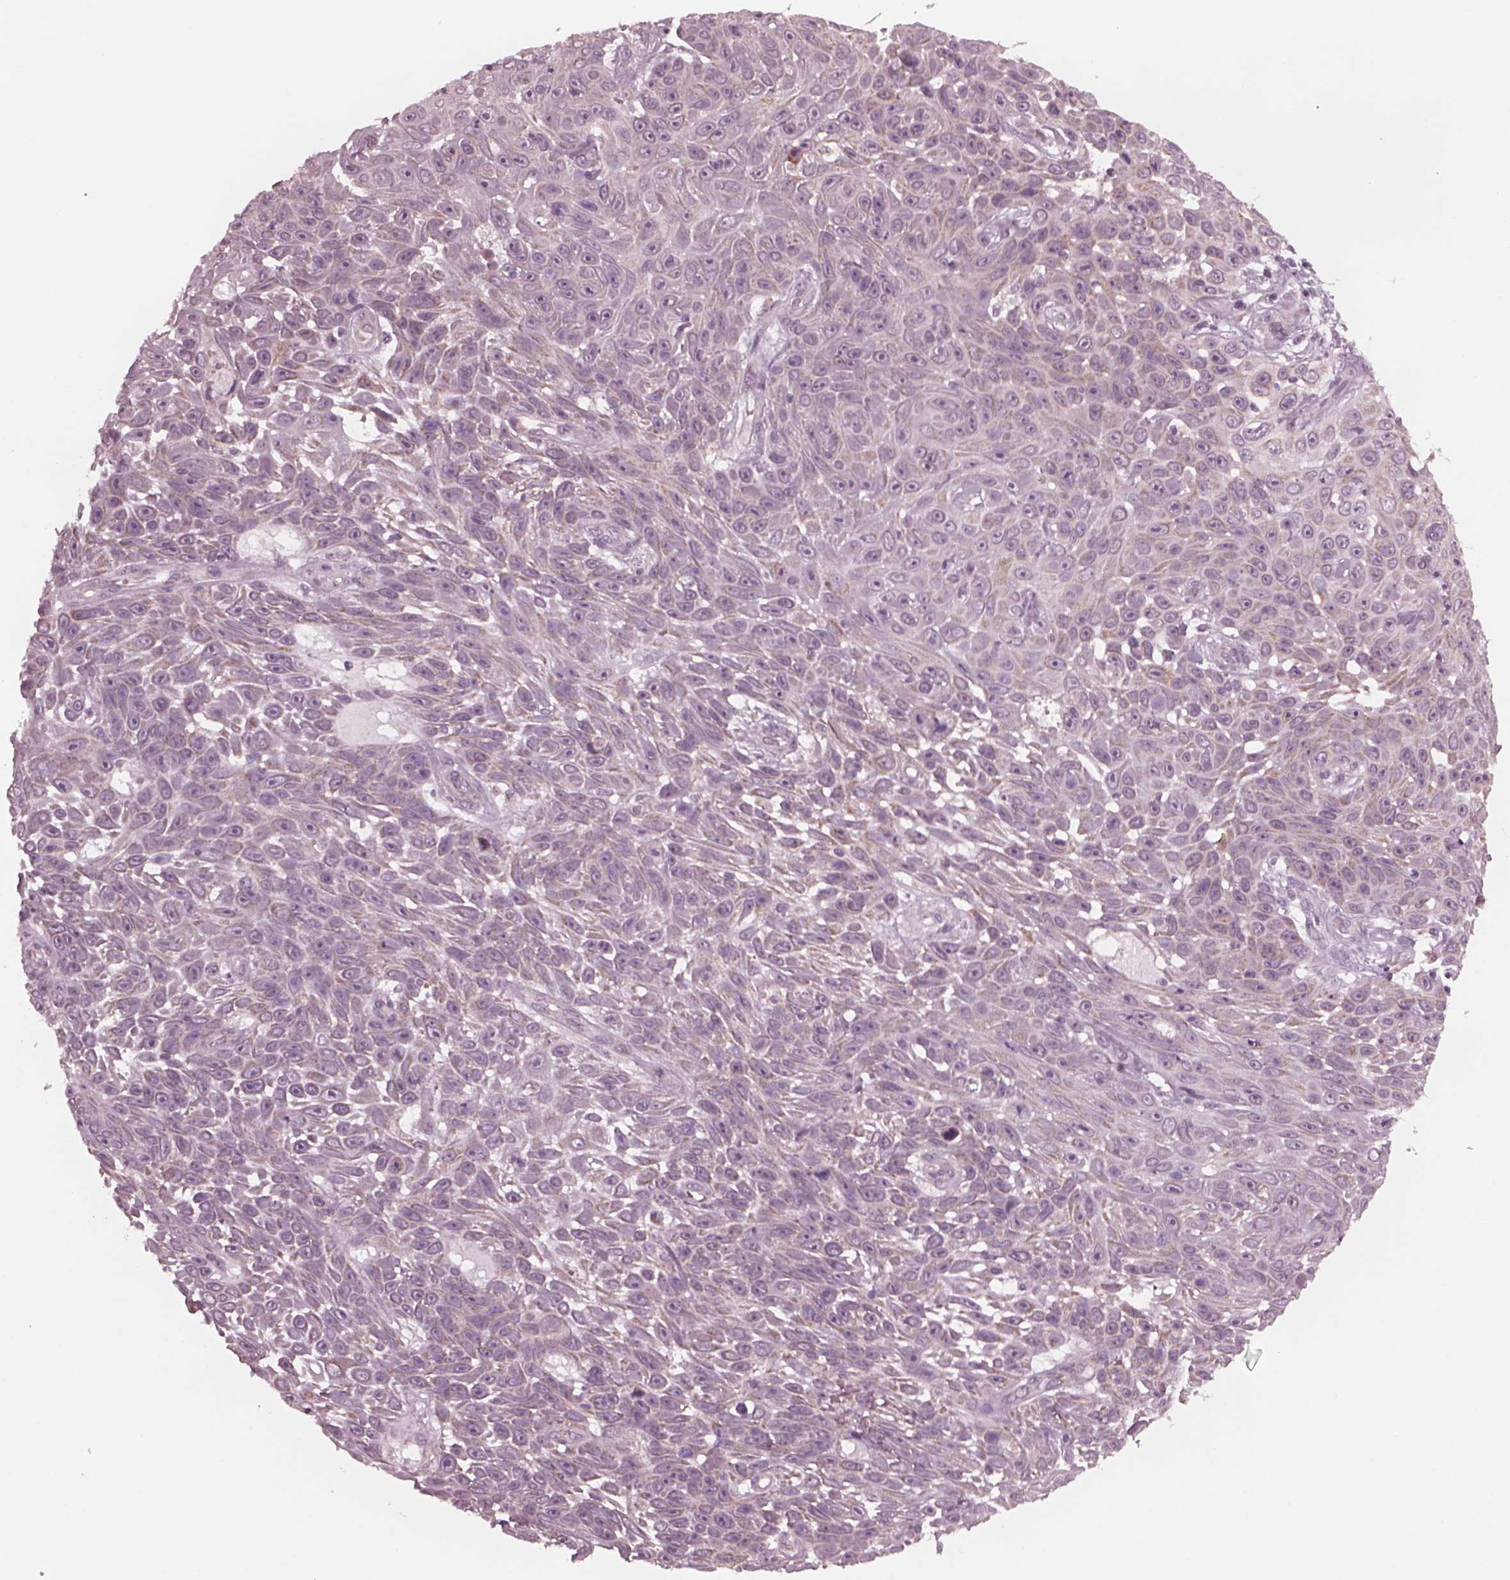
{"staining": {"intensity": "weak", "quantity": "<25%", "location": "cytoplasmic/membranous"}, "tissue": "skin cancer", "cell_type": "Tumor cells", "image_type": "cancer", "snomed": [{"axis": "morphology", "description": "Squamous cell carcinoma, NOS"}, {"axis": "topography", "description": "Skin"}], "caption": "IHC histopathology image of human skin squamous cell carcinoma stained for a protein (brown), which demonstrates no staining in tumor cells.", "gene": "CELSR3", "patient": {"sex": "male", "age": 82}}